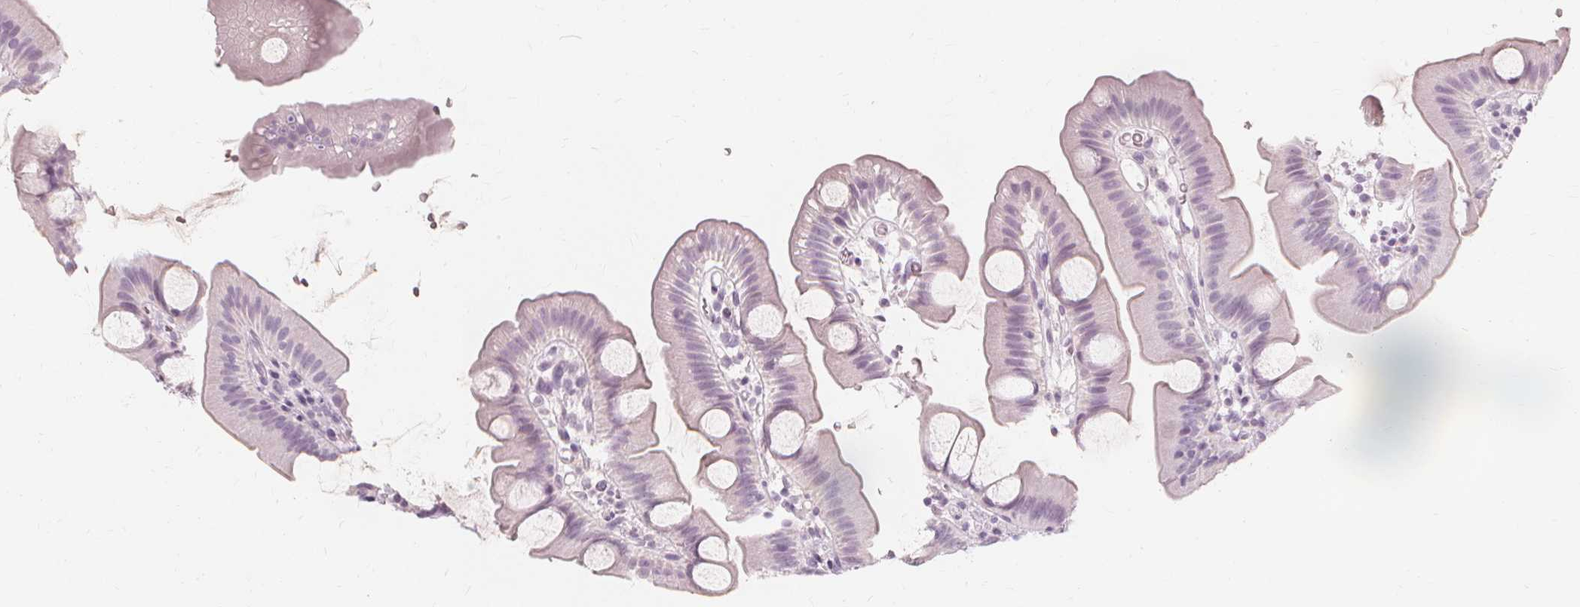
{"staining": {"intensity": "negative", "quantity": "none", "location": "none"}, "tissue": "small intestine", "cell_type": "Glandular cells", "image_type": "normal", "snomed": [{"axis": "morphology", "description": "Normal tissue, NOS"}, {"axis": "topography", "description": "Small intestine"}], "caption": "Immunohistochemistry (IHC) image of benign small intestine: small intestine stained with DAB shows no significant protein staining in glandular cells.", "gene": "MUC12", "patient": {"sex": "female", "age": 68}}